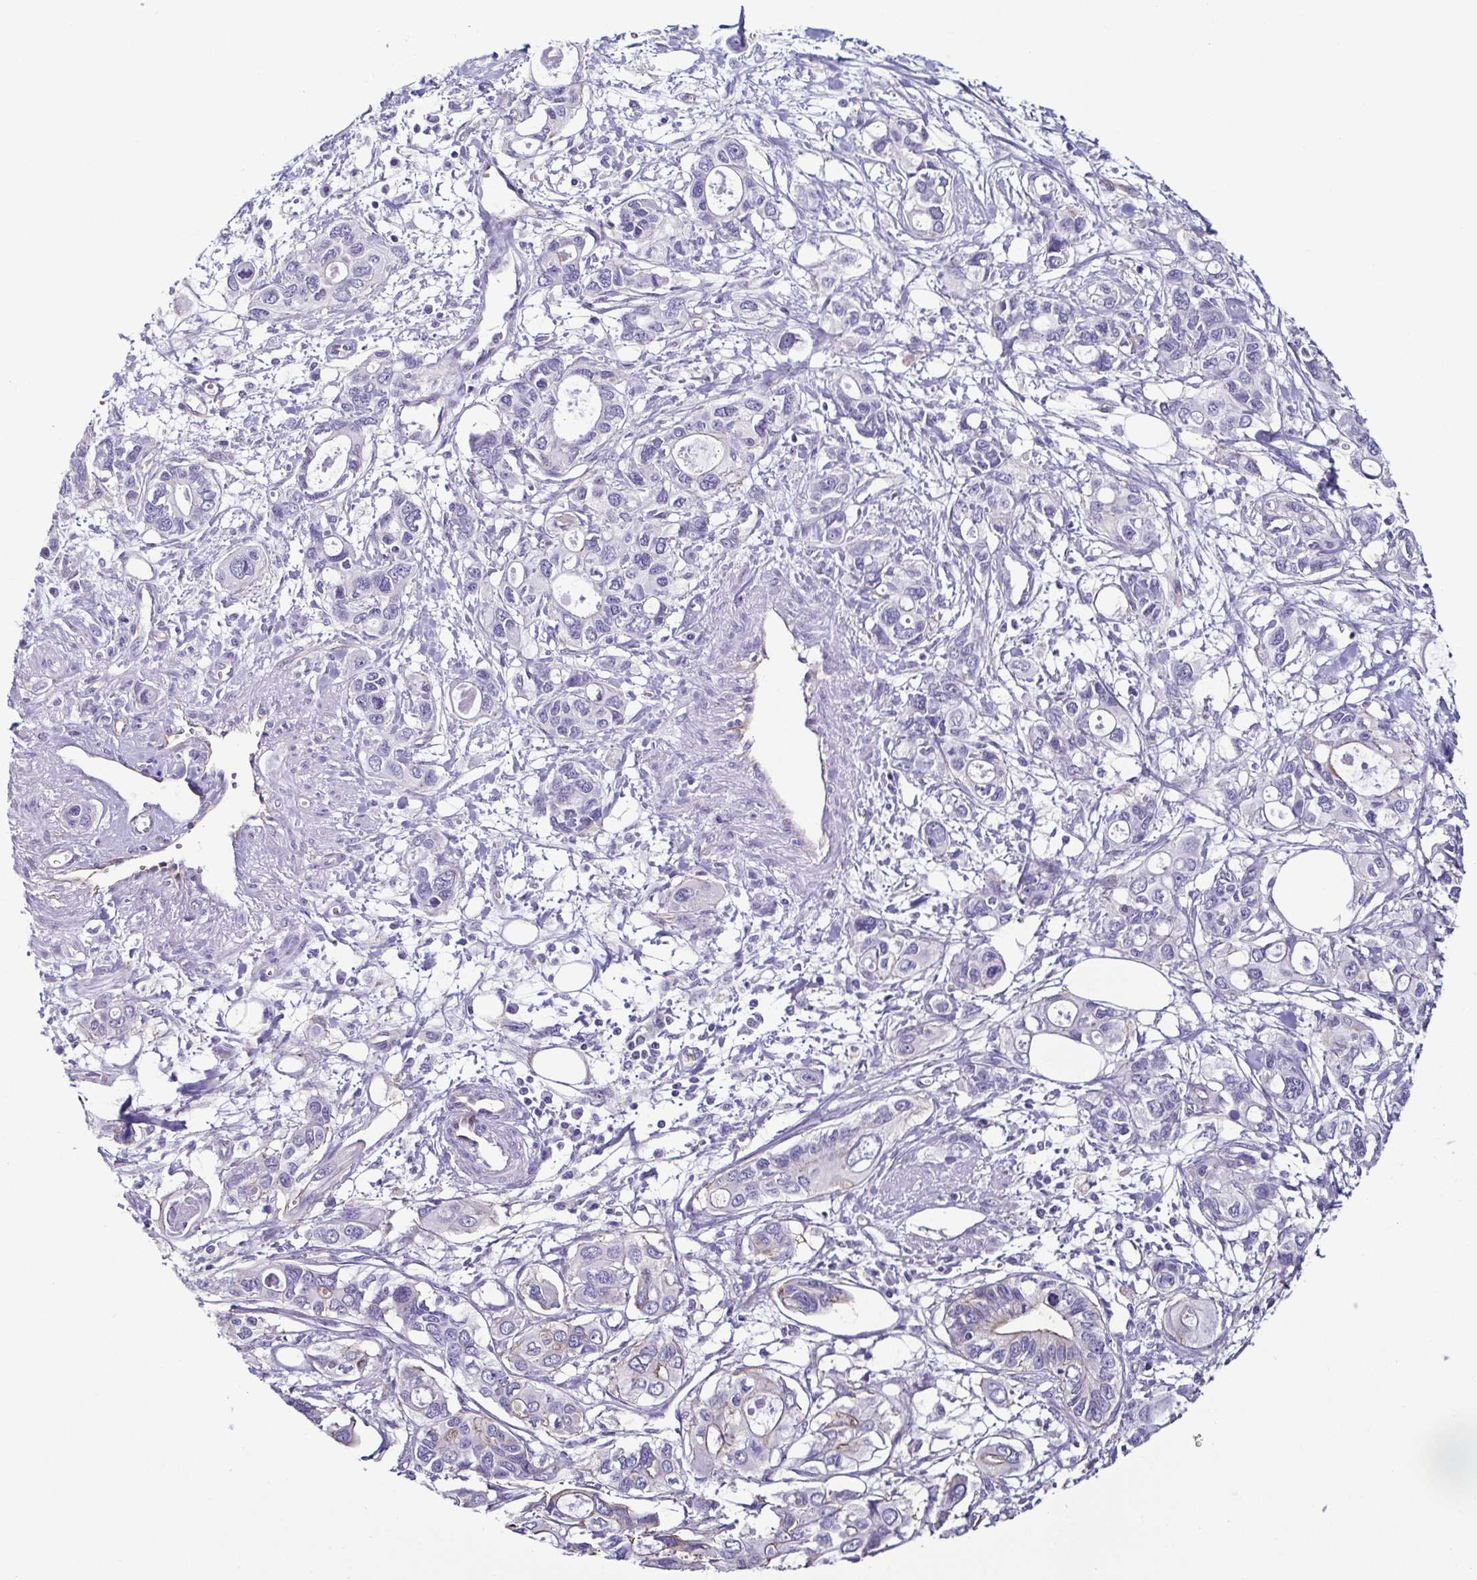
{"staining": {"intensity": "negative", "quantity": "none", "location": "none"}, "tissue": "pancreatic cancer", "cell_type": "Tumor cells", "image_type": "cancer", "snomed": [{"axis": "morphology", "description": "Adenocarcinoma, NOS"}, {"axis": "topography", "description": "Pancreas"}], "caption": "Tumor cells are negative for brown protein staining in pancreatic adenocarcinoma.", "gene": "CASP14", "patient": {"sex": "male", "age": 60}}